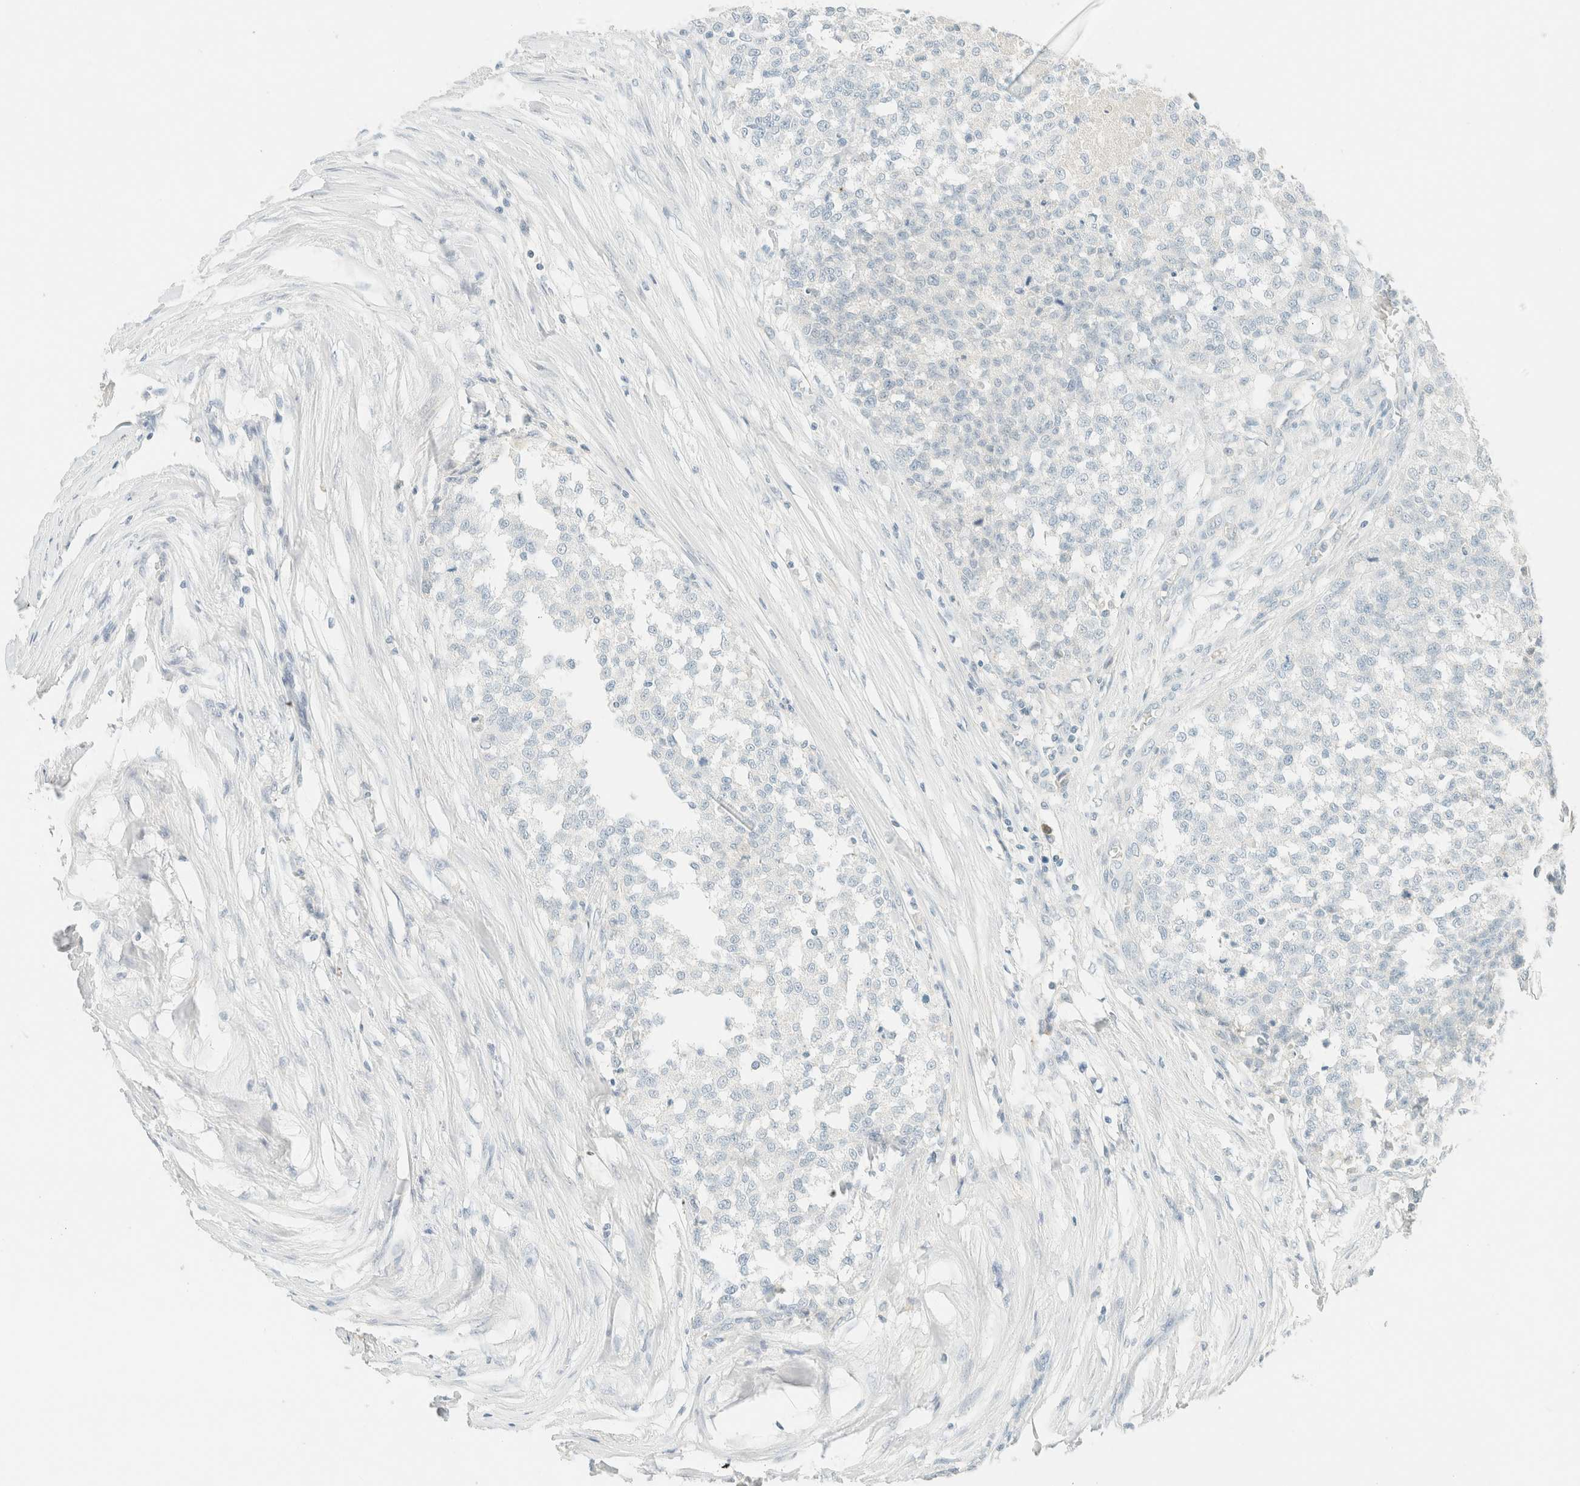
{"staining": {"intensity": "negative", "quantity": "none", "location": "none"}, "tissue": "testis cancer", "cell_type": "Tumor cells", "image_type": "cancer", "snomed": [{"axis": "morphology", "description": "Seminoma, NOS"}, {"axis": "topography", "description": "Testis"}], "caption": "Tumor cells show no significant protein expression in testis seminoma. (DAB (3,3'-diaminobenzidine) IHC, high magnification).", "gene": "GPA33", "patient": {"sex": "male", "age": 59}}